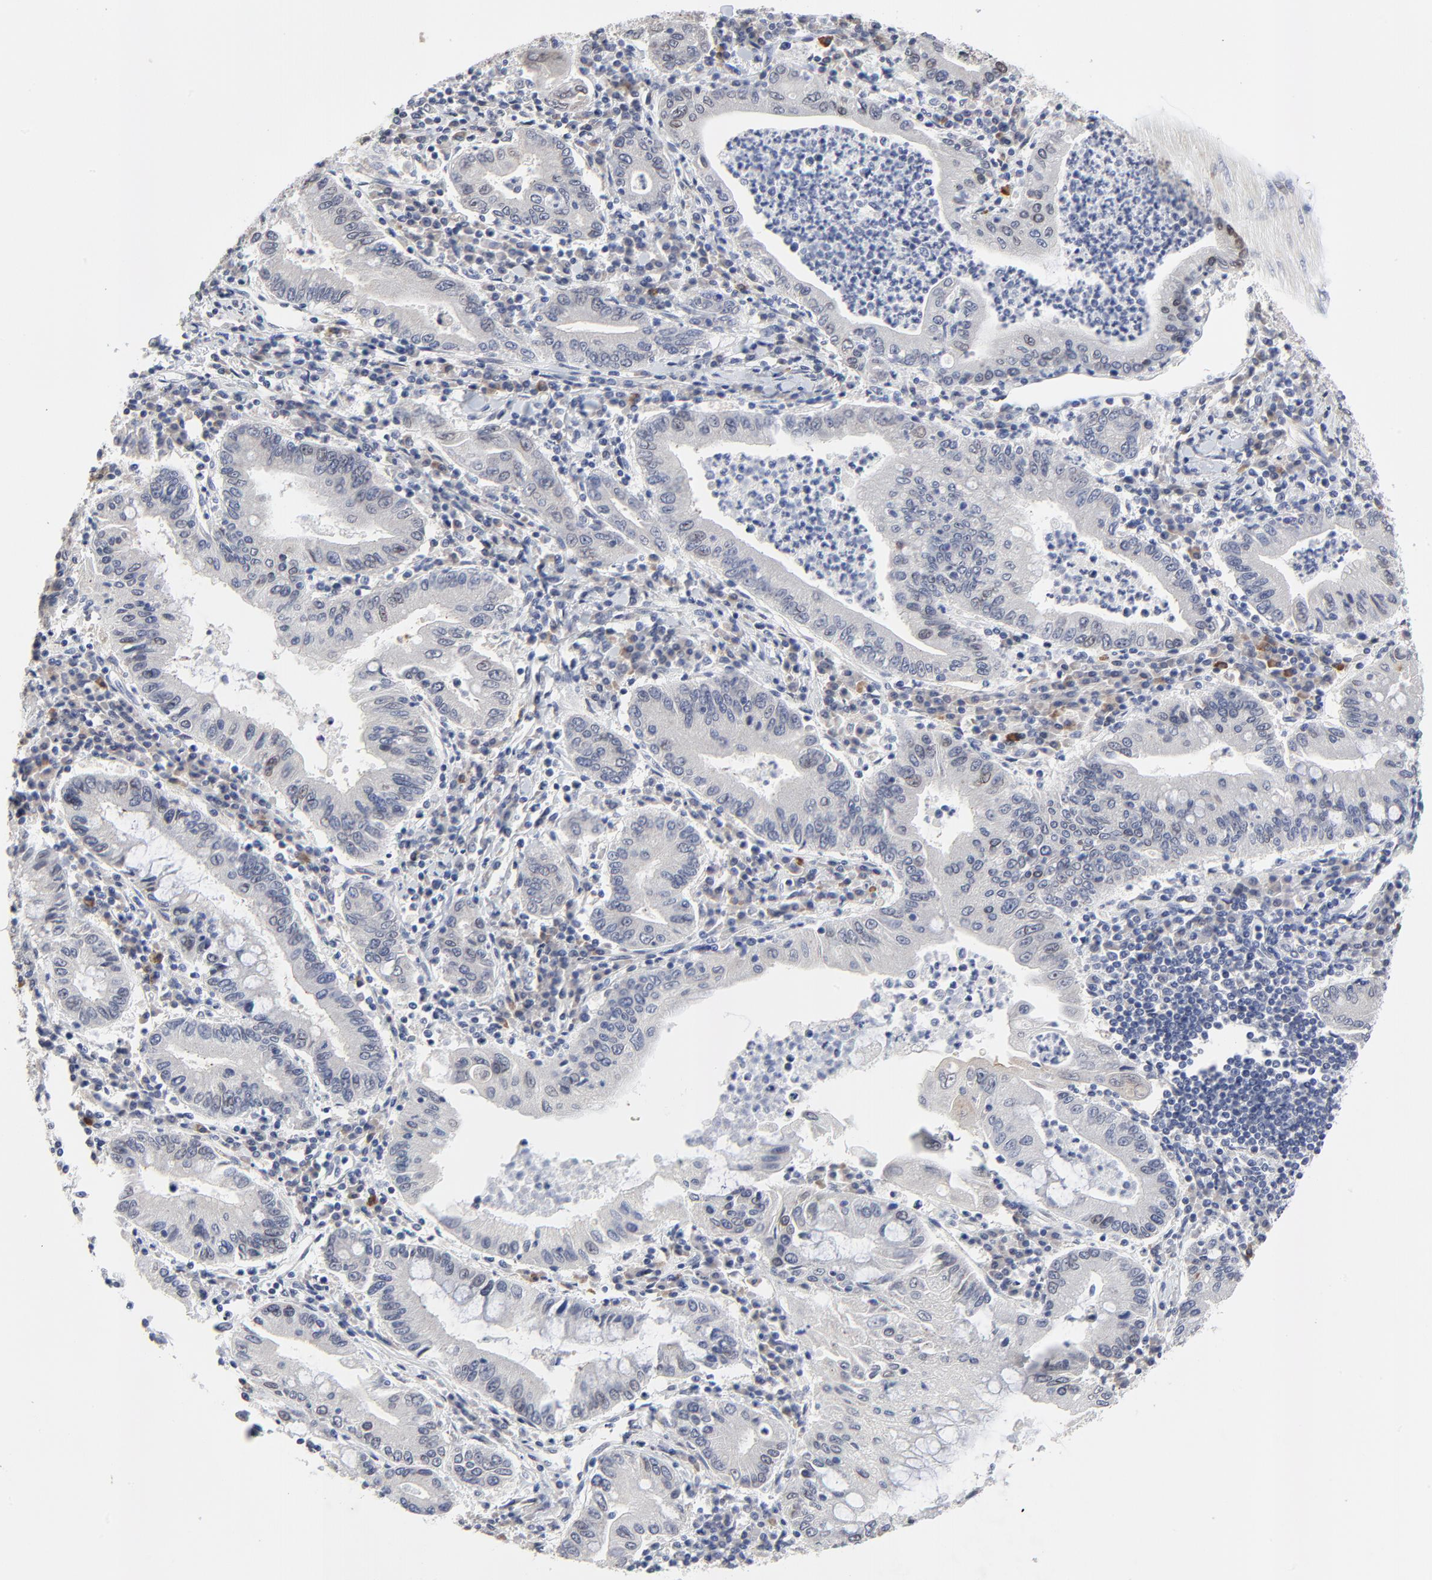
{"staining": {"intensity": "negative", "quantity": "none", "location": "none"}, "tissue": "stomach cancer", "cell_type": "Tumor cells", "image_type": "cancer", "snomed": [{"axis": "morphology", "description": "Normal tissue, NOS"}, {"axis": "morphology", "description": "Adenocarcinoma, NOS"}, {"axis": "topography", "description": "Esophagus"}, {"axis": "topography", "description": "Stomach, upper"}, {"axis": "topography", "description": "Peripheral nerve tissue"}], "caption": "Tumor cells show no significant protein expression in stomach cancer (adenocarcinoma).", "gene": "NLGN3", "patient": {"sex": "male", "age": 62}}